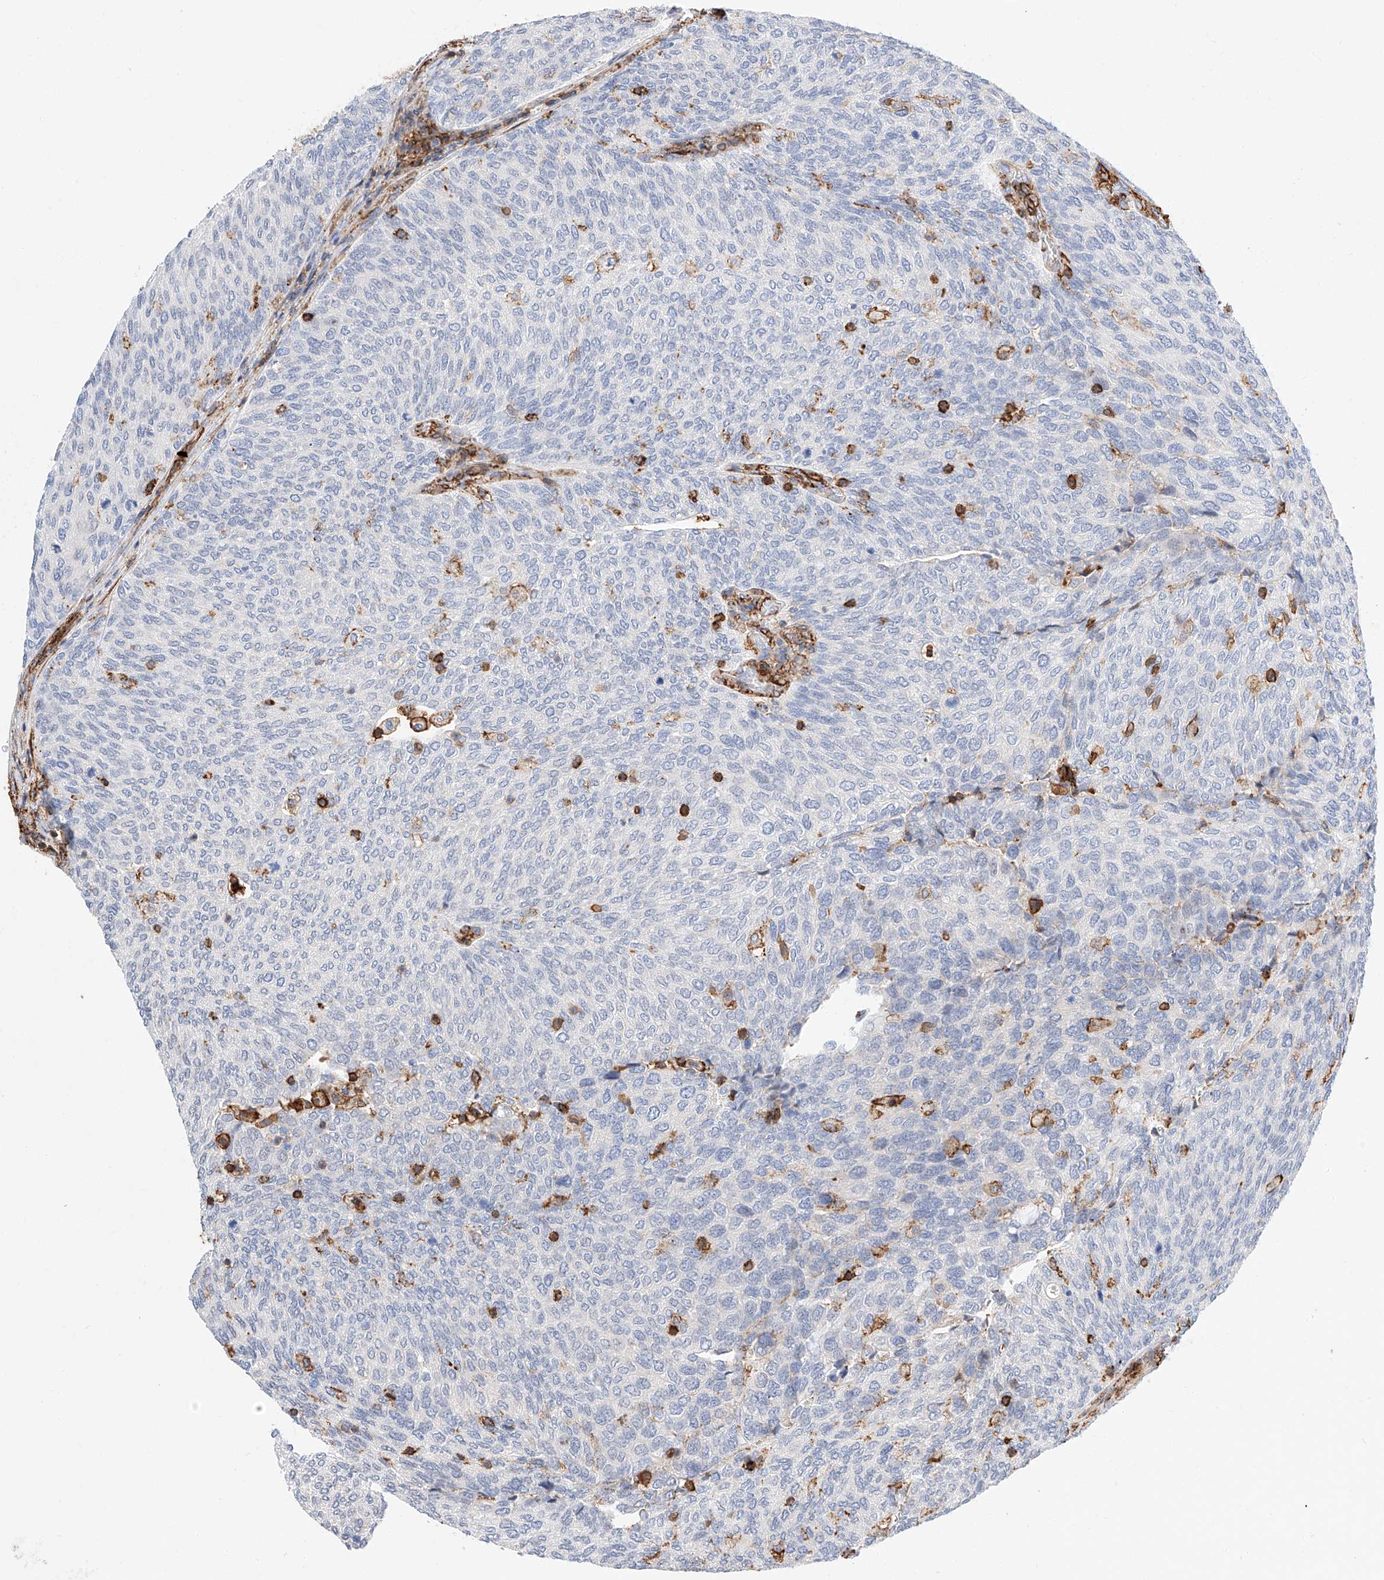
{"staining": {"intensity": "negative", "quantity": "none", "location": "none"}, "tissue": "urothelial cancer", "cell_type": "Tumor cells", "image_type": "cancer", "snomed": [{"axis": "morphology", "description": "Urothelial carcinoma, Low grade"}, {"axis": "topography", "description": "Urinary bladder"}], "caption": "Immunohistochemical staining of low-grade urothelial carcinoma reveals no significant staining in tumor cells.", "gene": "WFS1", "patient": {"sex": "female", "age": 79}}